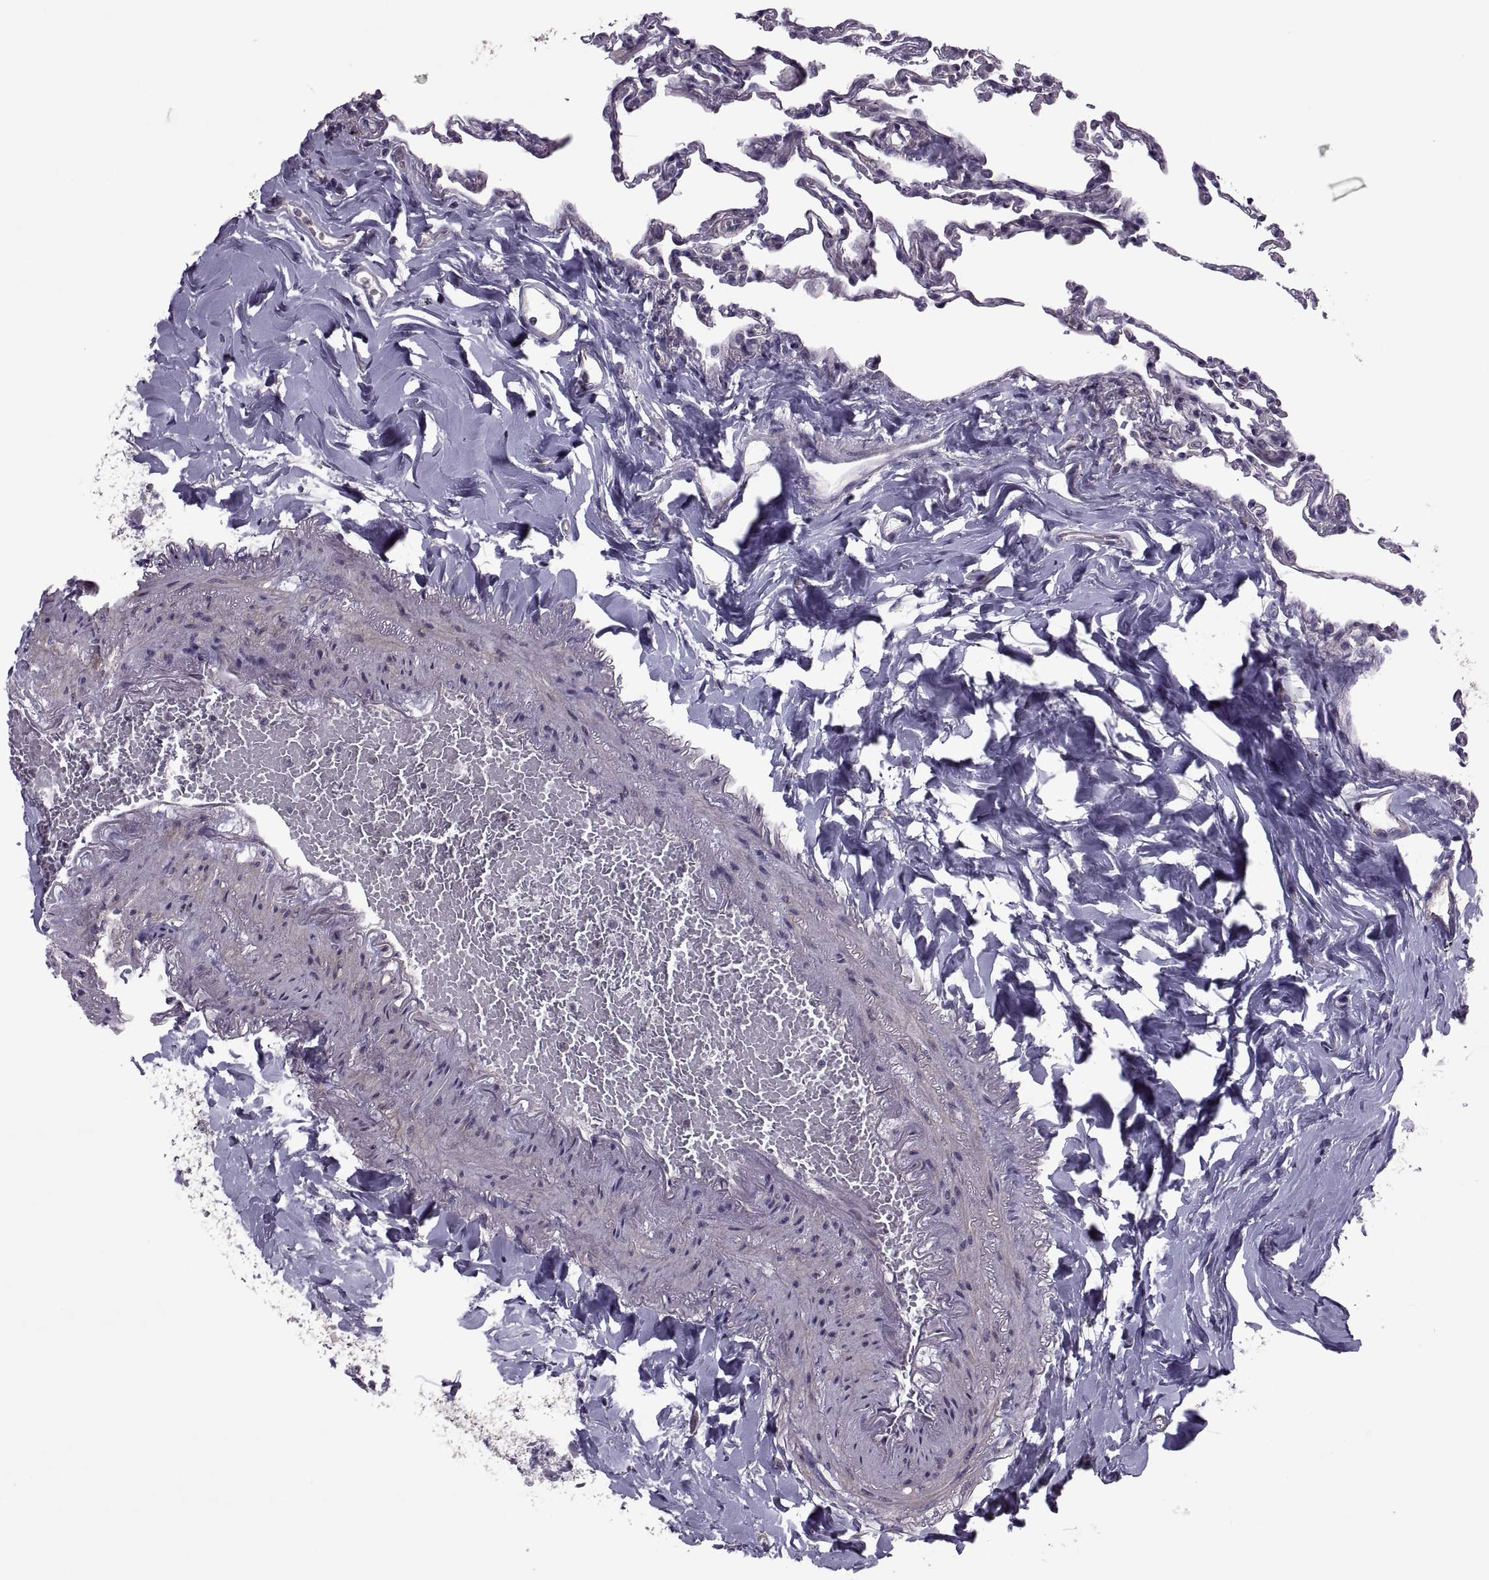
{"staining": {"intensity": "negative", "quantity": "none", "location": "none"}, "tissue": "lung", "cell_type": "Alveolar cells", "image_type": "normal", "snomed": [{"axis": "morphology", "description": "Normal tissue, NOS"}, {"axis": "topography", "description": "Lung"}], "caption": "Lung was stained to show a protein in brown. There is no significant expression in alveolar cells.", "gene": "ODF3", "patient": {"sex": "female", "age": 57}}